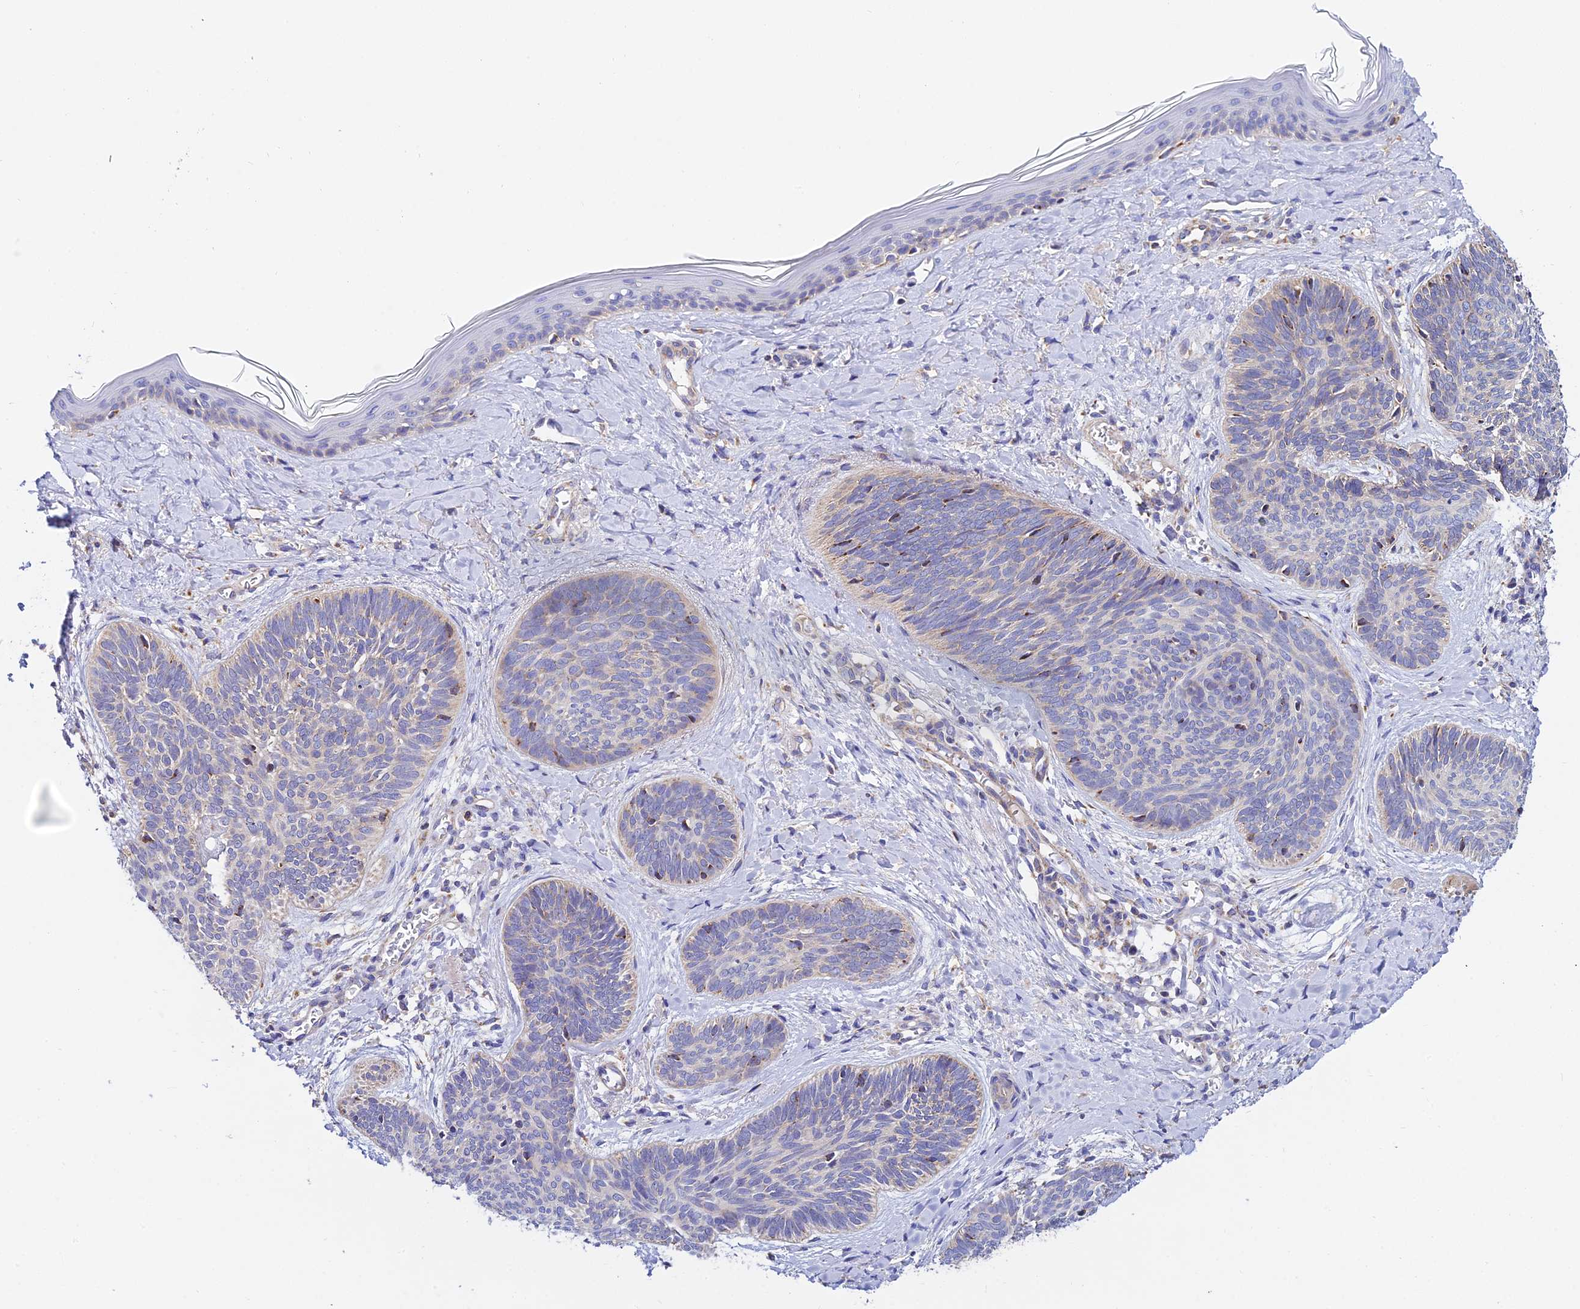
{"staining": {"intensity": "negative", "quantity": "none", "location": "none"}, "tissue": "skin cancer", "cell_type": "Tumor cells", "image_type": "cancer", "snomed": [{"axis": "morphology", "description": "Basal cell carcinoma"}, {"axis": "topography", "description": "Skin"}], "caption": "Protein analysis of skin cancer demonstrates no significant expression in tumor cells.", "gene": "ACOT2", "patient": {"sex": "female", "age": 81}}